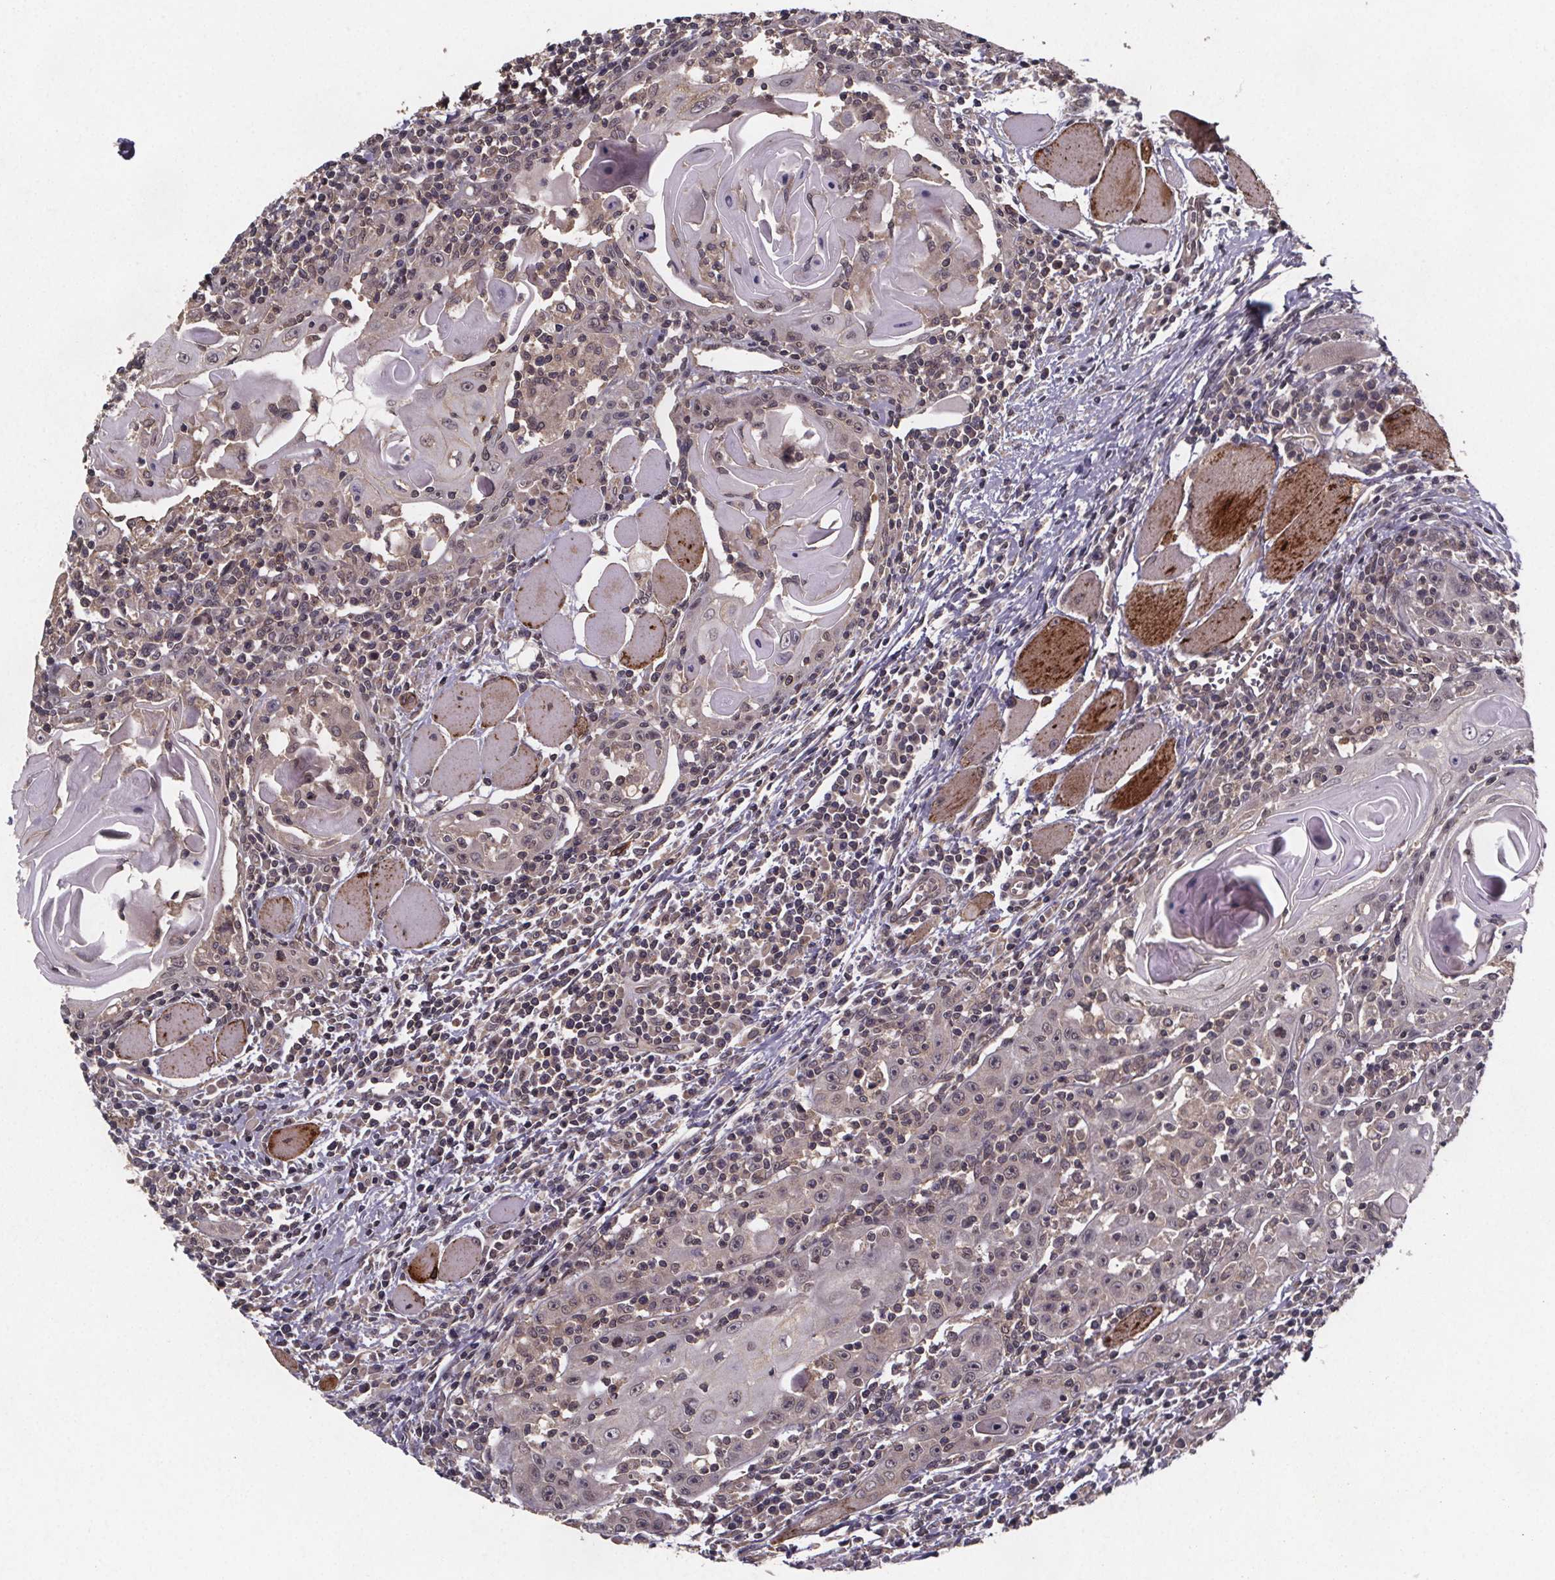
{"staining": {"intensity": "weak", "quantity": "25%-75%", "location": "nuclear"}, "tissue": "head and neck cancer", "cell_type": "Tumor cells", "image_type": "cancer", "snomed": [{"axis": "morphology", "description": "Normal tissue, NOS"}, {"axis": "morphology", "description": "Squamous cell carcinoma, NOS"}, {"axis": "topography", "description": "Oral tissue"}, {"axis": "topography", "description": "Head-Neck"}], "caption": "There is low levels of weak nuclear staining in tumor cells of head and neck cancer, as demonstrated by immunohistochemical staining (brown color).", "gene": "PIERCE2", "patient": {"sex": "male", "age": 52}}